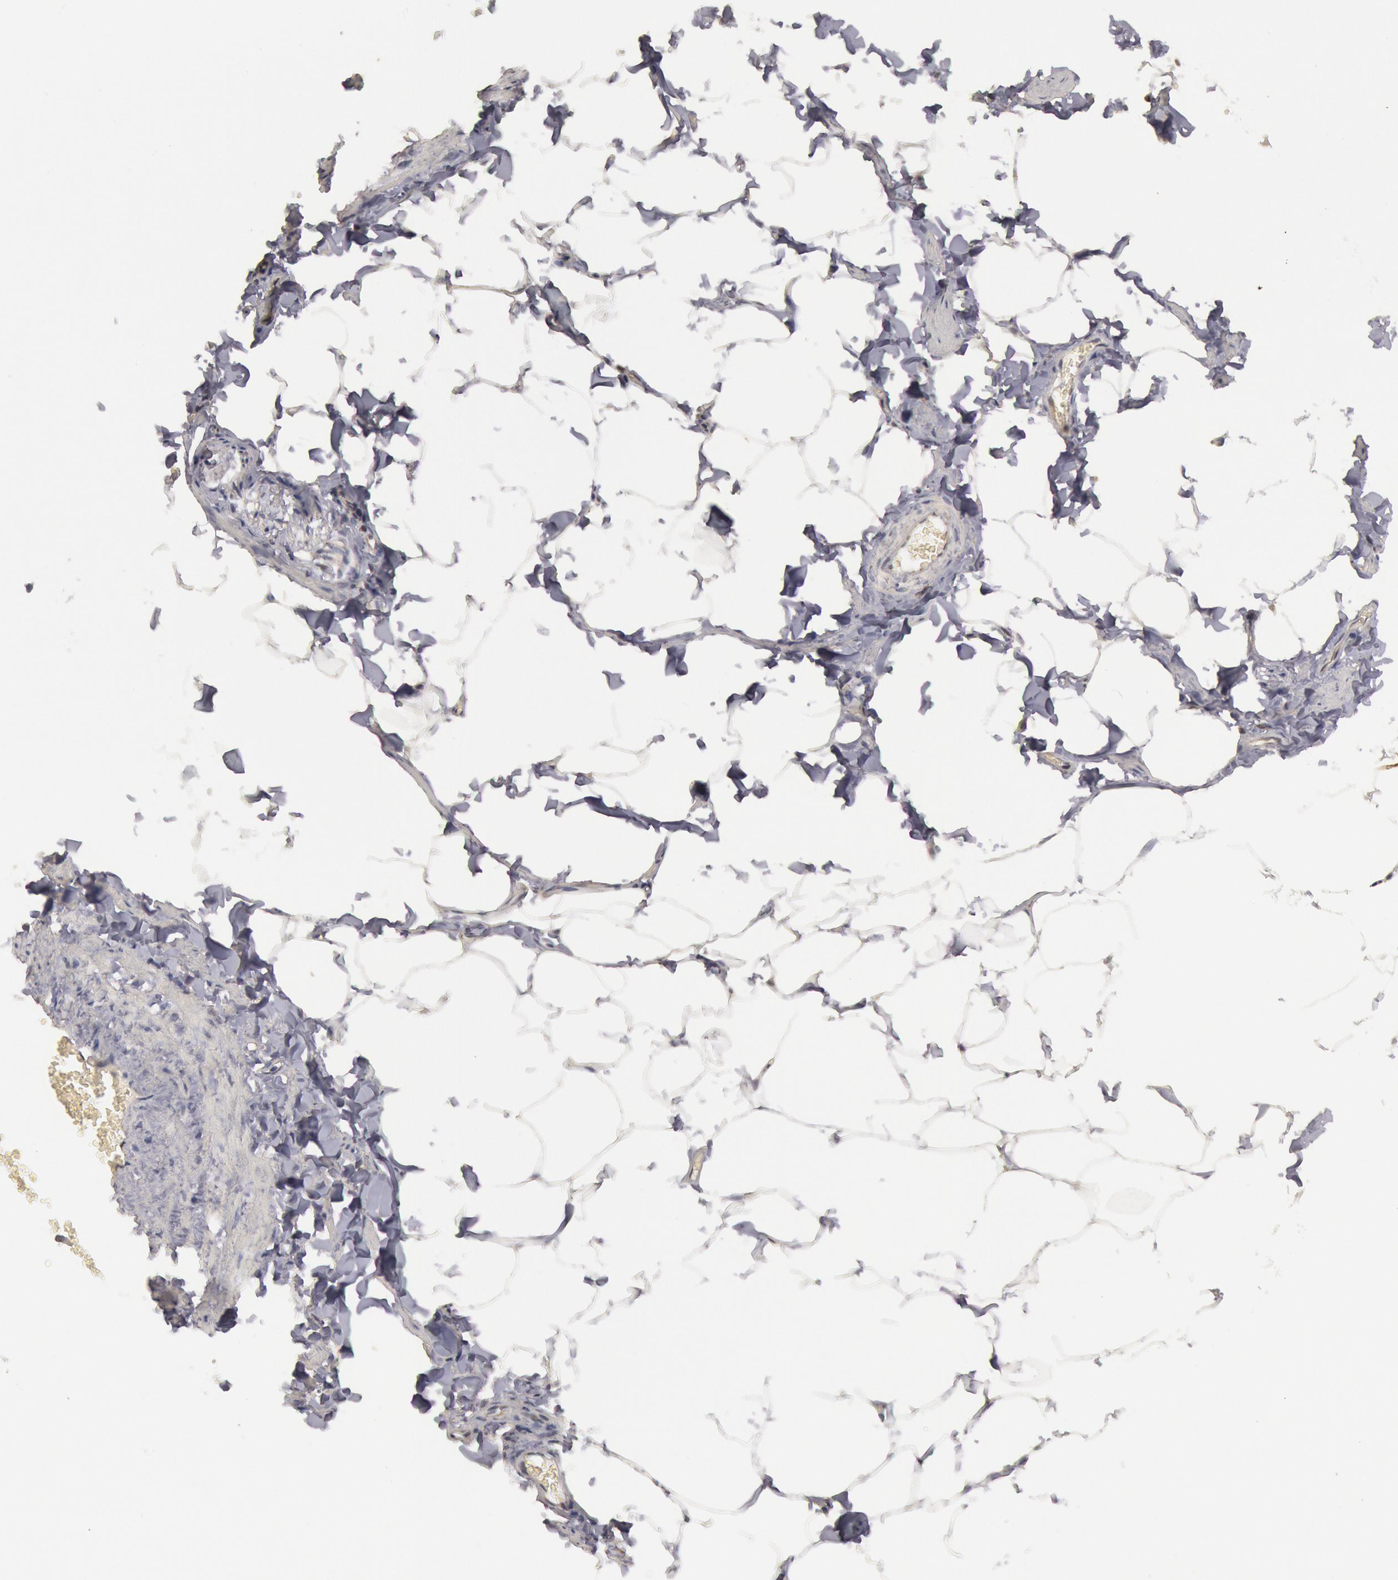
{"staining": {"intensity": "negative", "quantity": "none", "location": "none"}, "tissue": "adipose tissue", "cell_type": "Adipocytes", "image_type": "normal", "snomed": [{"axis": "morphology", "description": "Normal tissue, NOS"}, {"axis": "topography", "description": "Vascular tissue"}], "caption": "Immunohistochemistry (IHC) image of benign adipose tissue: adipose tissue stained with DAB (3,3'-diaminobenzidine) displays no significant protein staining in adipocytes.", "gene": "DNAJA1", "patient": {"sex": "male", "age": 41}}